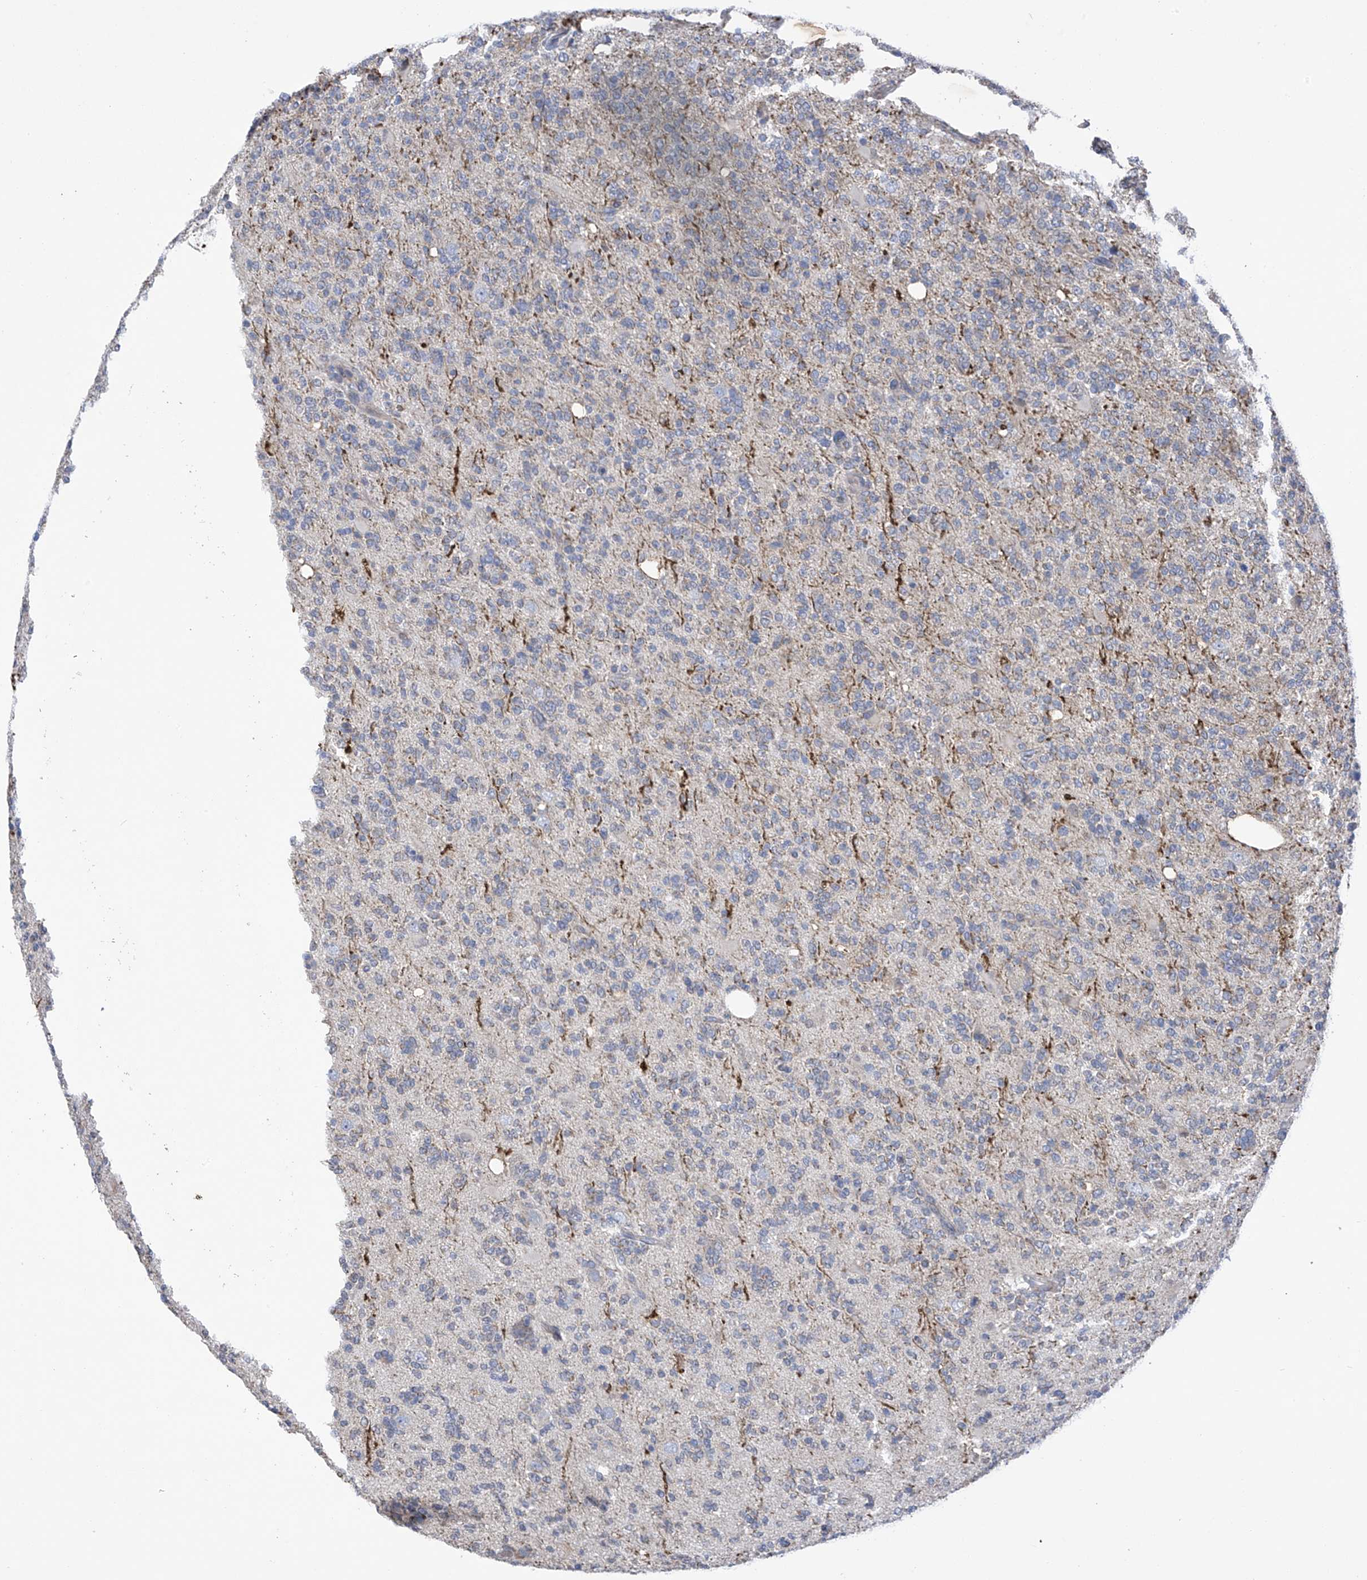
{"staining": {"intensity": "negative", "quantity": "none", "location": "none"}, "tissue": "glioma", "cell_type": "Tumor cells", "image_type": "cancer", "snomed": [{"axis": "morphology", "description": "Glioma, malignant, High grade"}, {"axis": "topography", "description": "Brain"}], "caption": "The micrograph shows no significant expression in tumor cells of glioma.", "gene": "SLCO4A1", "patient": {"sex": "female", "age": 62}}